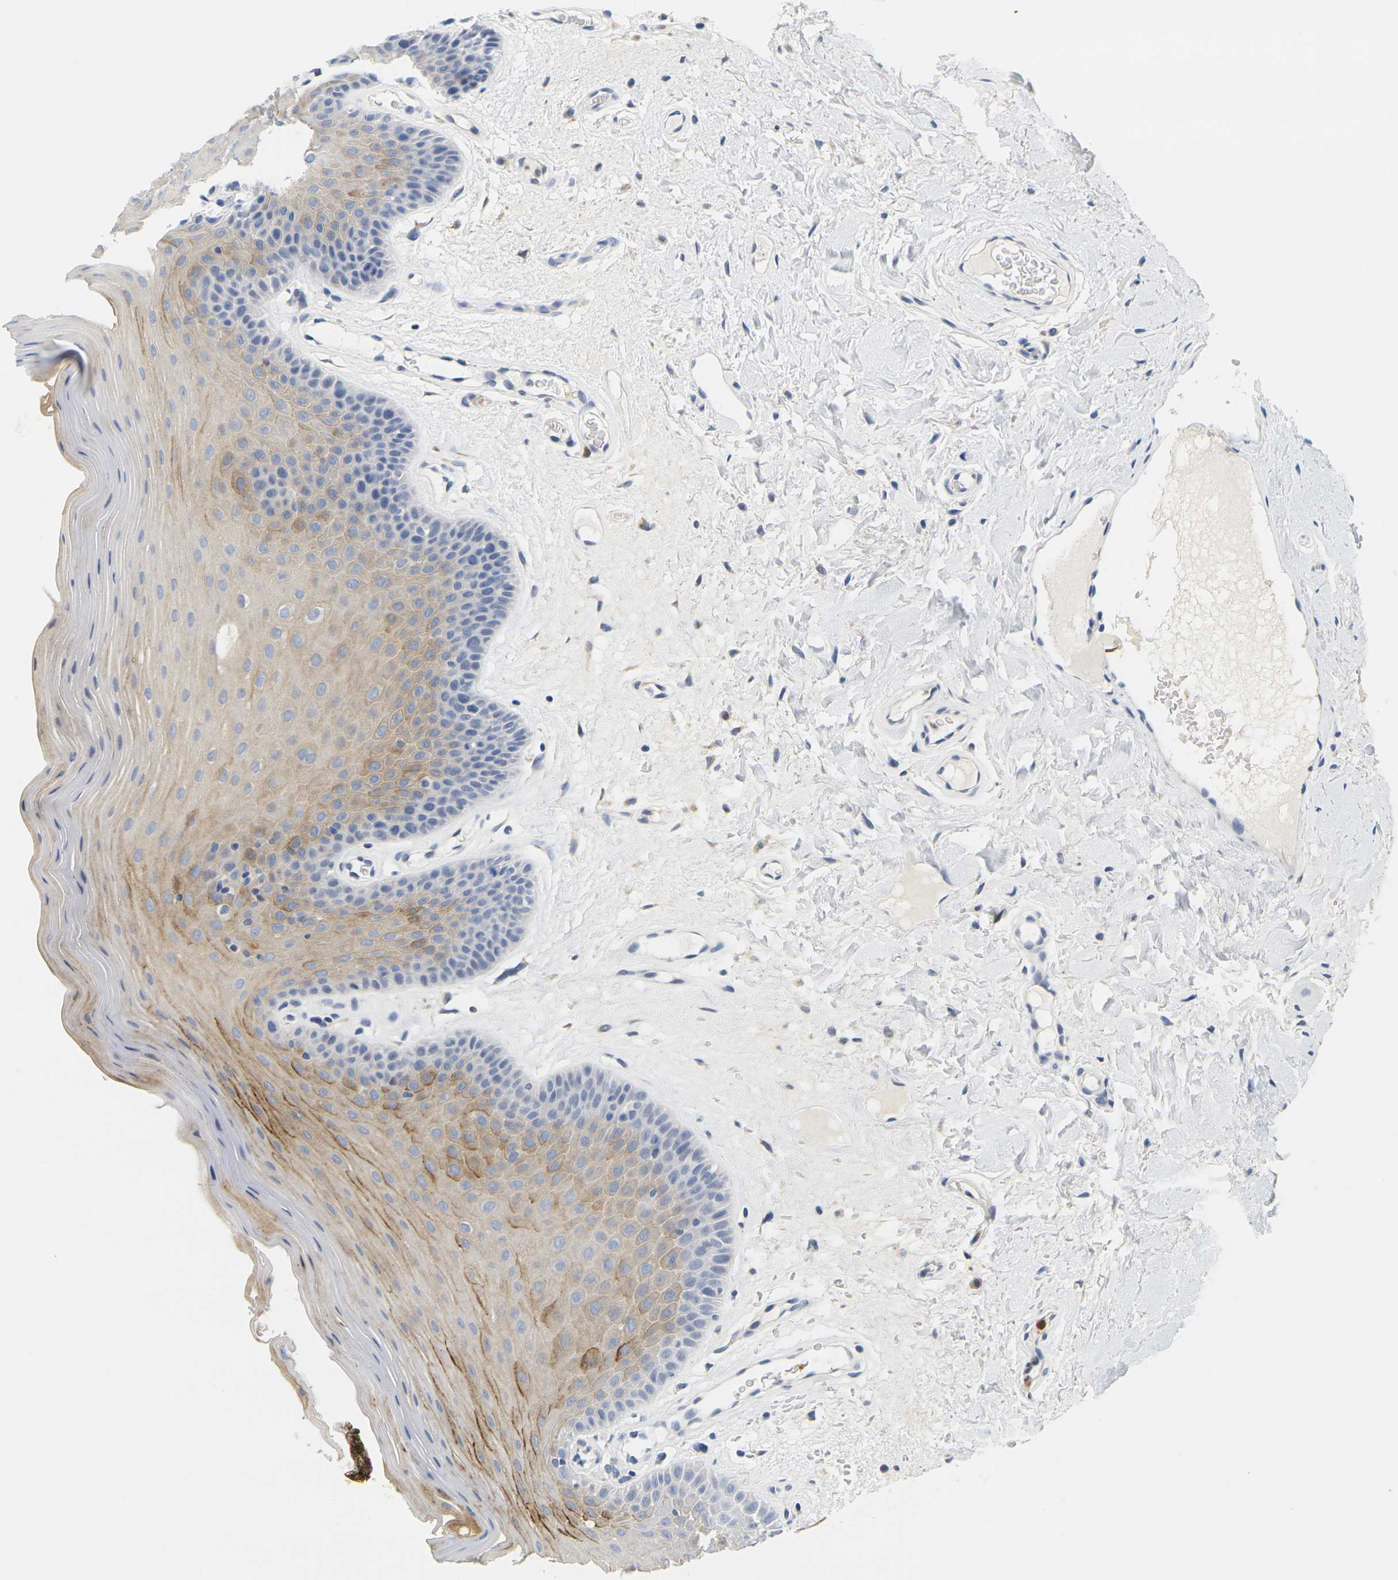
{"staining": {"intensity": "weak", "quantity": "25%-75%", "location": "cytoplasmic/membranous"}, "tissue": "oral mucosa", "cell_type": "Squamous epithelial cells", "image_type": "normal", "snomed": [{"axis": "morphology", "description": "Normal tissue, NOS"}, {"axis": "morphology", "description": "Squamous cell carcinoma, NOS"}, {"axis": "topography", "description": "Skeletal muscle"}, {"axis": "topography", "description": "Adipose tissue"}, {"axis": "topography", "description": "Vascular tissue"}, {"axis": "topography", "description": "Oral tissue"}, {"axis": "topography", "description": "Peripheral nerve tissue"}, {"axis": "topography", "description": "Head-Neck"}], "caption": "Immunohistochemical staining of unremarkable oral mucosa exhibits low levels of weak cytoplasmic/membranous staining in approximately 25%-75% of squamous epithelial cells.", "gene": "KLK5", "patient": {"sex": "male", "age": 71}}